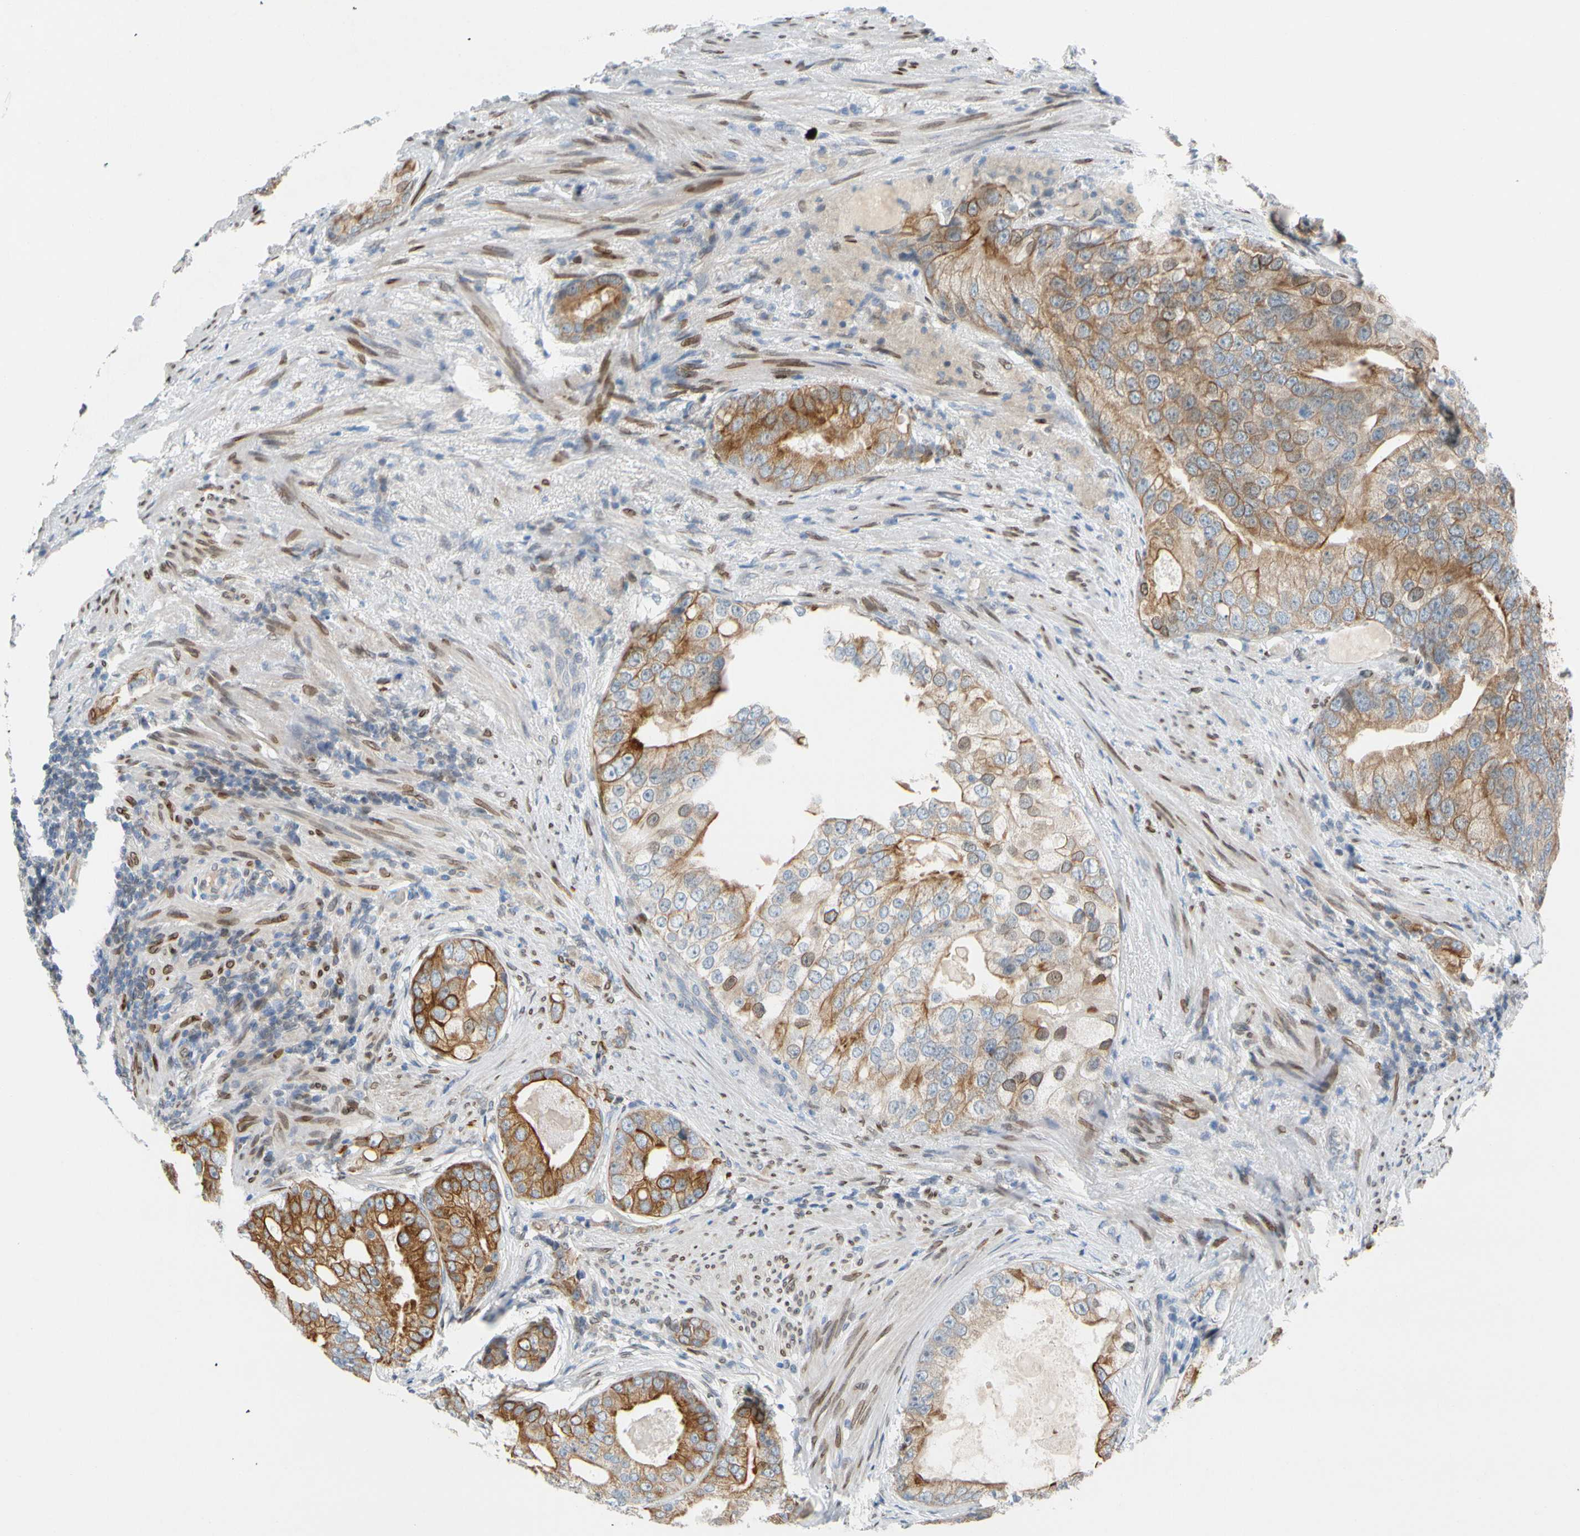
{"staining": {"intensity": "moderate", "quantity": ">75%", "location": "cytoplasmic/membranous,nuclear"}, "tissue": "prostate cancer", "cell_type": "Tumor cells", "image_type": "cancer", "snomed": [{"axis": "morphology", "description": "Adenocarcinoma, High grade"}, {"axis": "topography", "description": "Prostate"}], "caption": "Protein staining reveals moderate cytoplasmic/membranous and nuclear staining in about >75% of tumor cells in prostate cancer.", "gene": "ZNF132", "patient": {"sex": "male", "age": 66}}